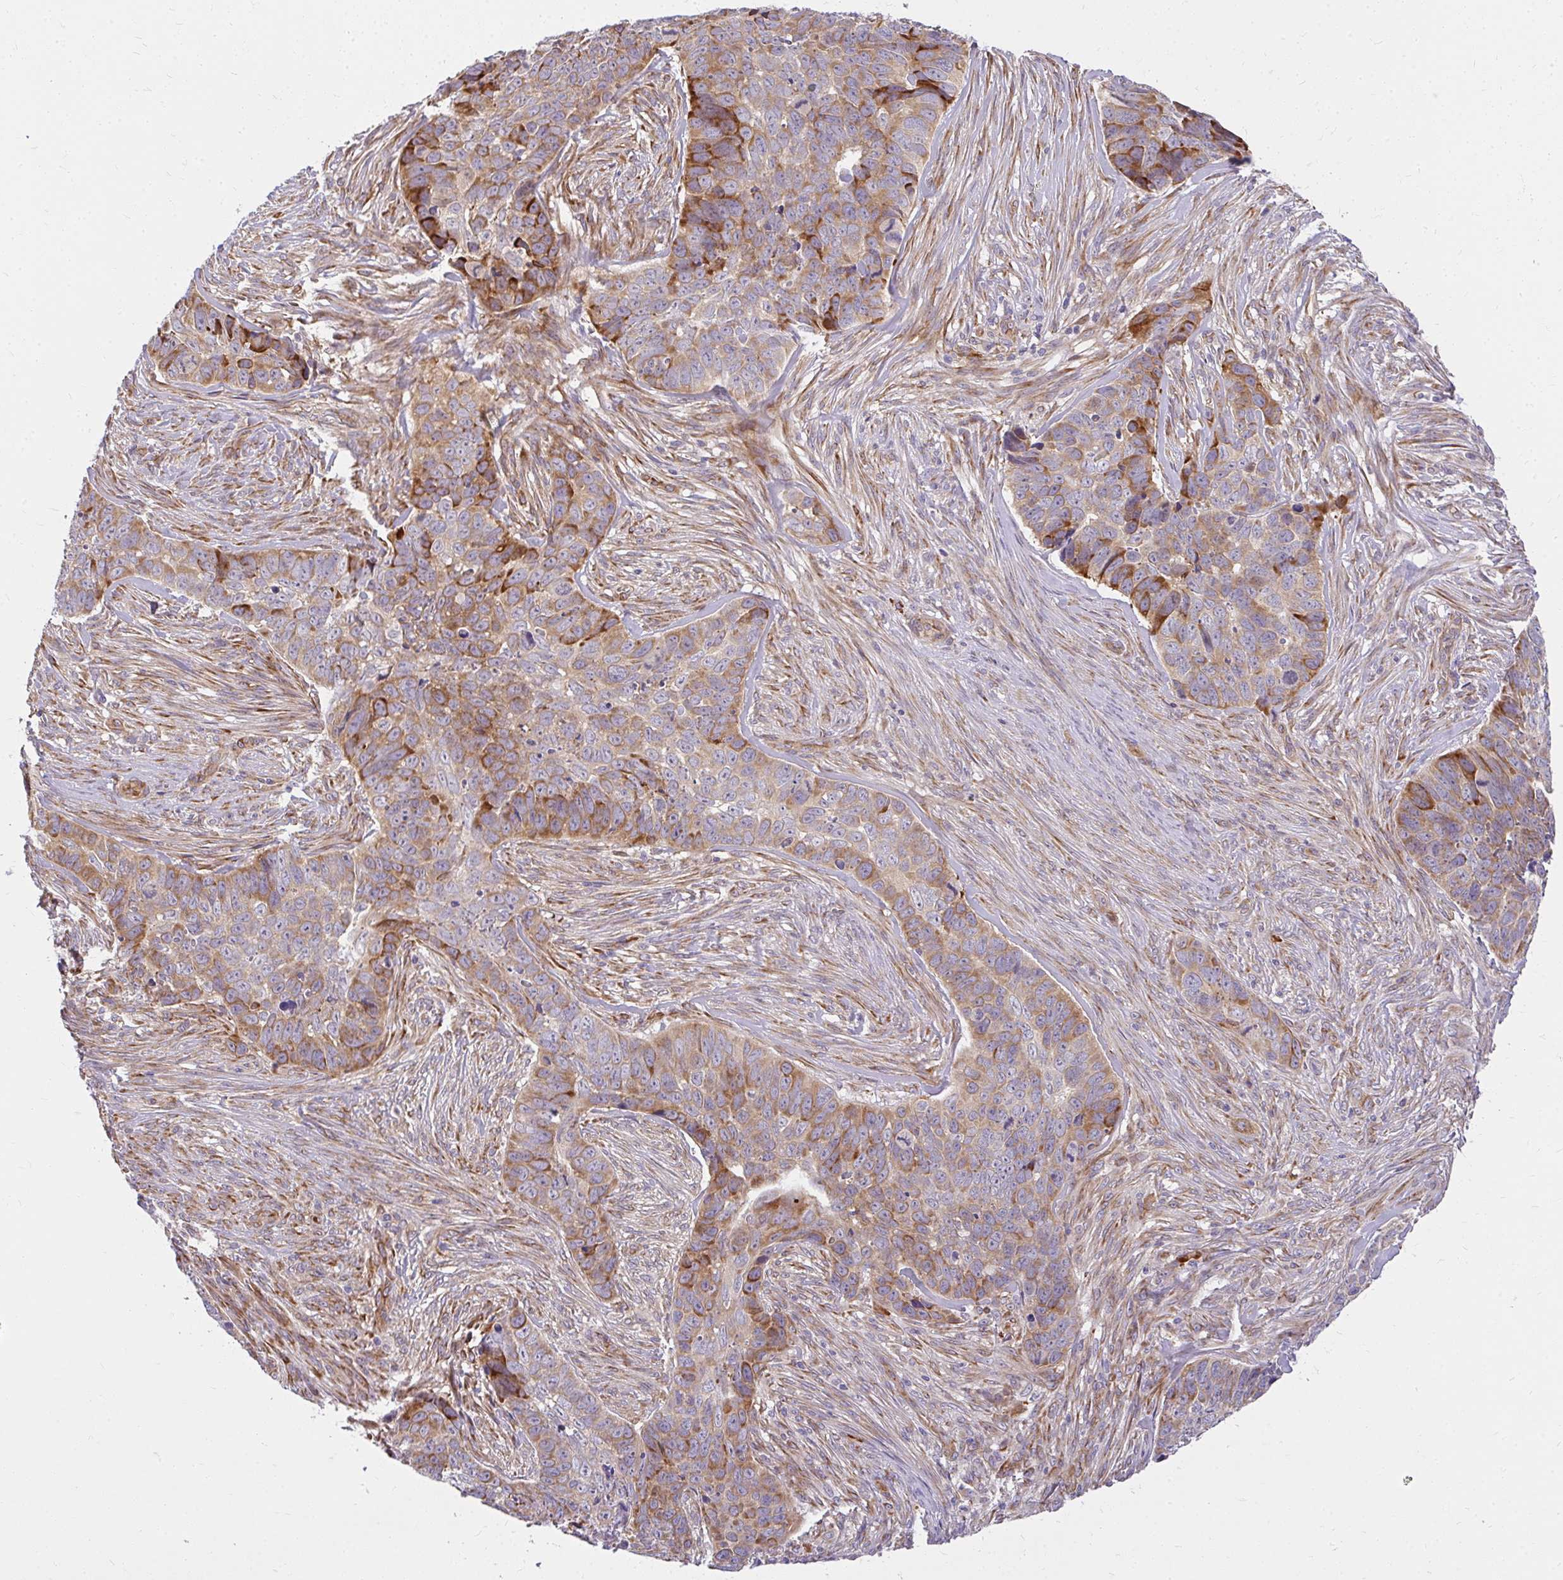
{"staining": {"intensity": "moderate", "quantity": "25%-75%", "location": "cytoplasmic/membranous"}, "tissue": "skin cancer", "cell_type": "Tumor cells", "image_type": "cancer", "snomed": [{"axis": "morphology", "description": "Basal cell carcinoma"}, {"axis": "topography", "description": "Skin"}], "caption": "Brown immunohistochemical staining in skin cancer (basal cell carcinoma) shows moderate cytoplasmic/membranous staining in approximately 25%-75% of tumor cells. (DAB (3,3'-diaminobenzidine) IHC, brown staining for protein, blue staining for nuclei).", "gene": "RSKR", "patient": {"sex": "female", "age": 82}}